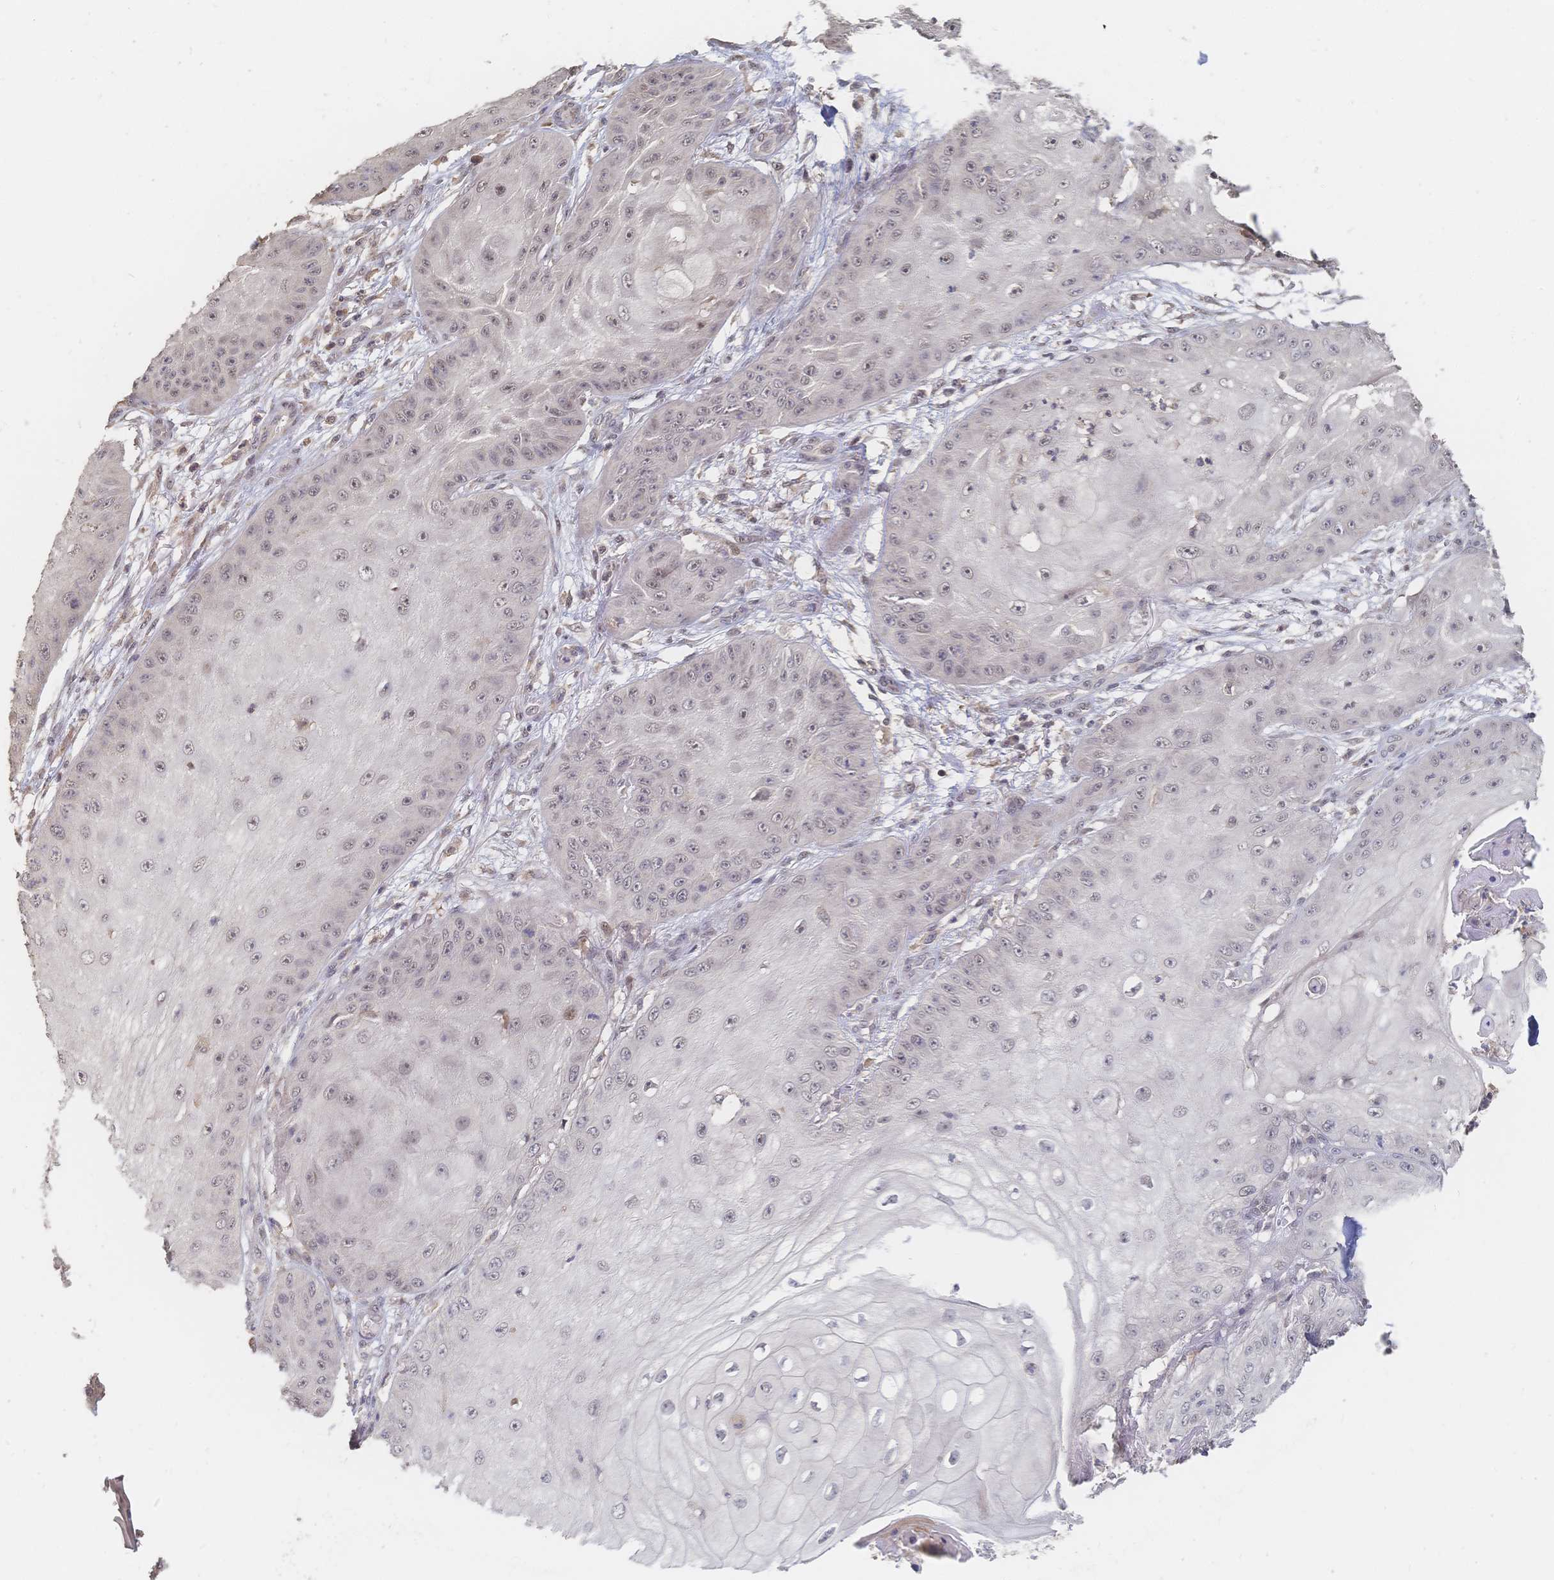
{"staining": {"intensity": "weak", "quantity": "25%-75%", "location": "nuclear"}, "tissue": "skin cancer", "cell_type": "Tumor cells", "image_type": "cancer", "snomed": [{"axis": "morphology", "description": "Squamous cell carcinoma, NOS"}, {"axis": "topography", "description": "Skin"}], "caption": "A high-resolution micrograph shows IHC staining of squamous cell carcinoma (skin), which demonstrates weak nuclear expression in about 25%-75% of tumor cells.", "gene": "LRP5", "patient": {"sex": "male", "age": 70}}